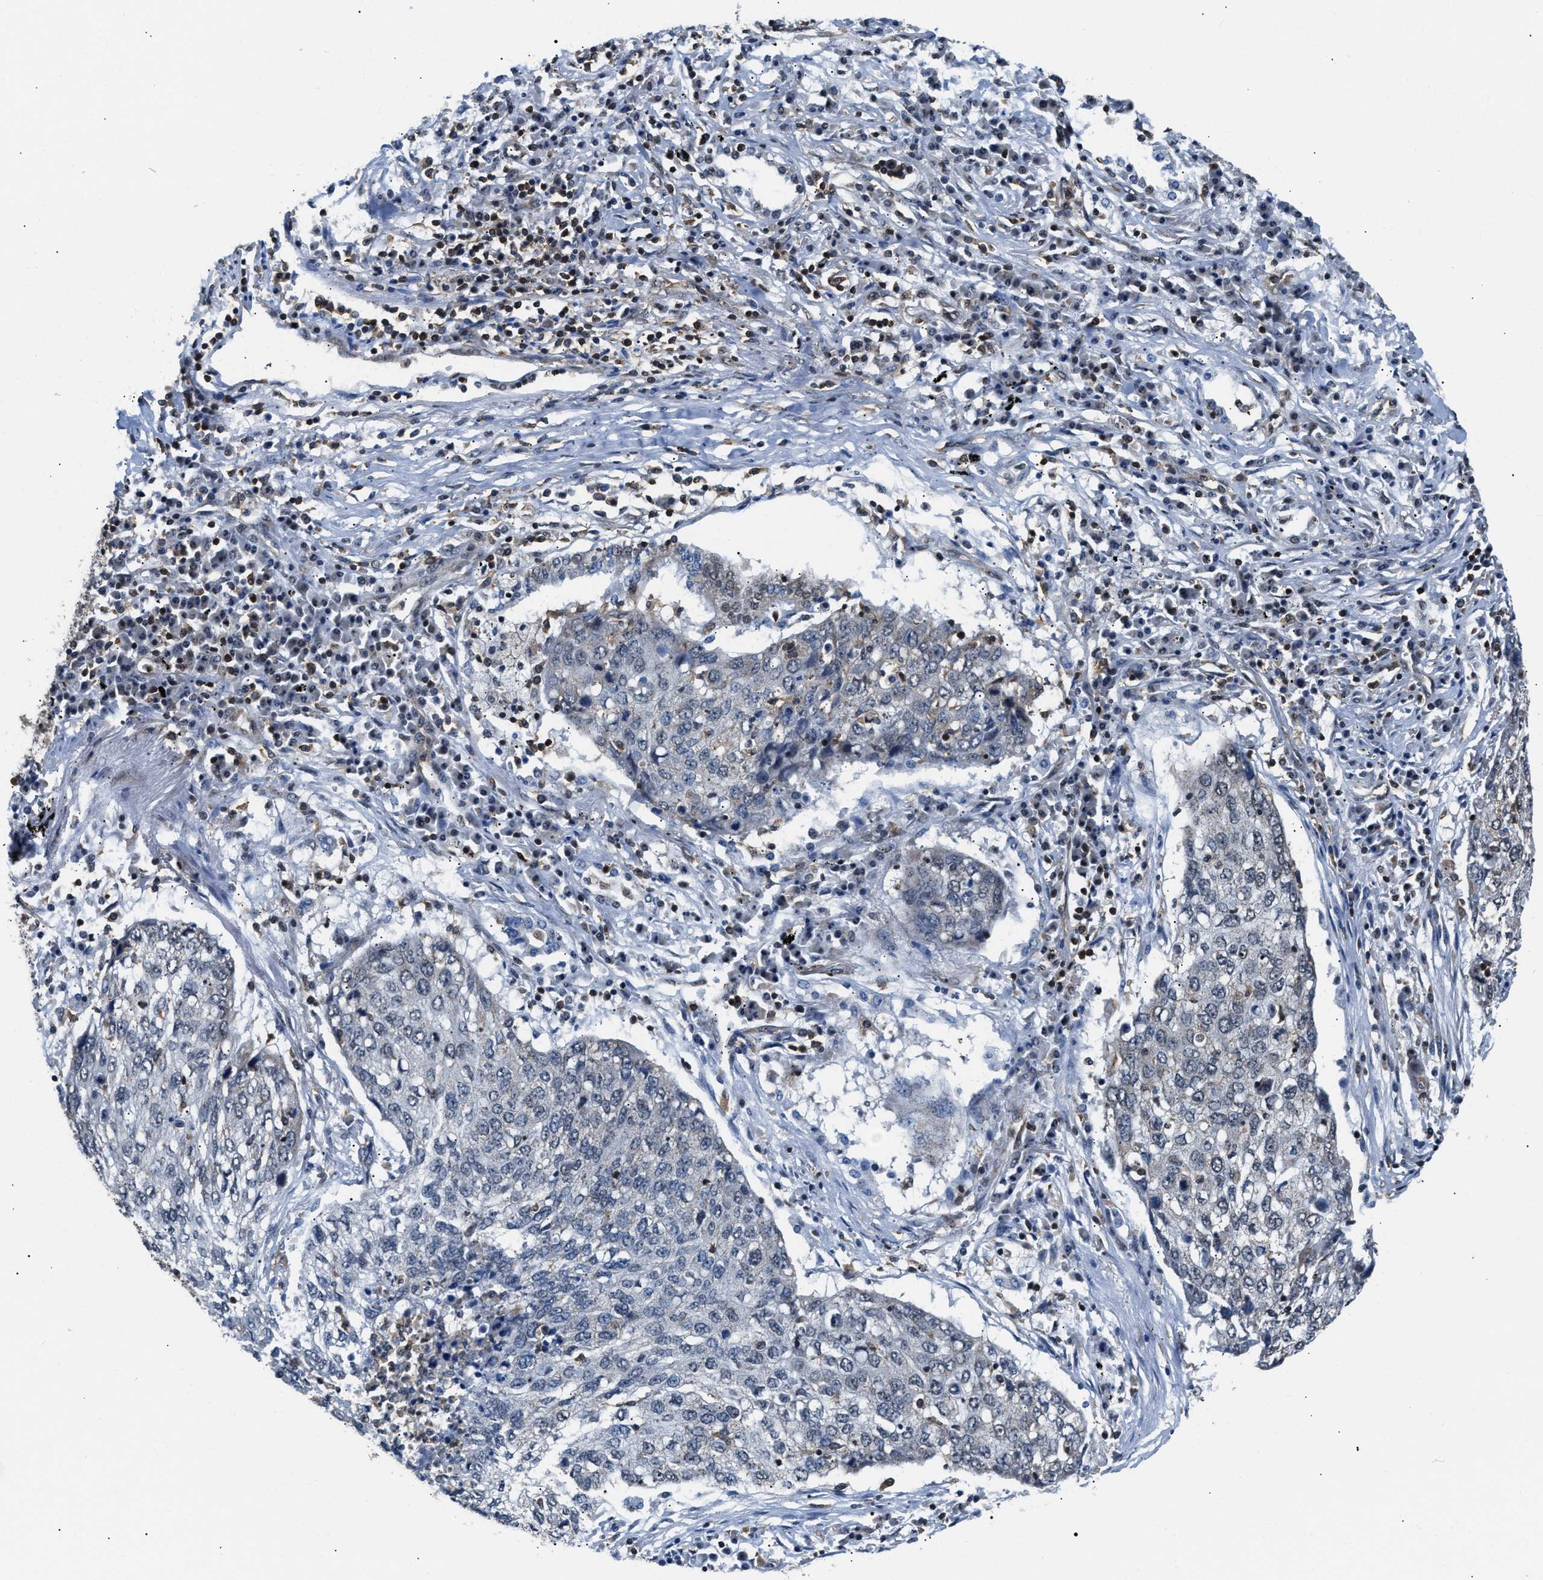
{"staining": {"intensity": "negative", "quantity": "none", "location": "none"}, "tissue": "lung cancer", "cell_type": "Tumor cells", "image_type": "cancer", "snomed": [{"axis": "morphology", "description": "Squamous cell carcinoma, NOS"}, {"axis": "topography", "description": "Lung"}], "caption": "Lung squamous cell carcinoma stained for a protein using immunohistochemistry reveals no expression tumor cells.", "gene": "STK10", "patient": {"sex": "female", "age": 63}}